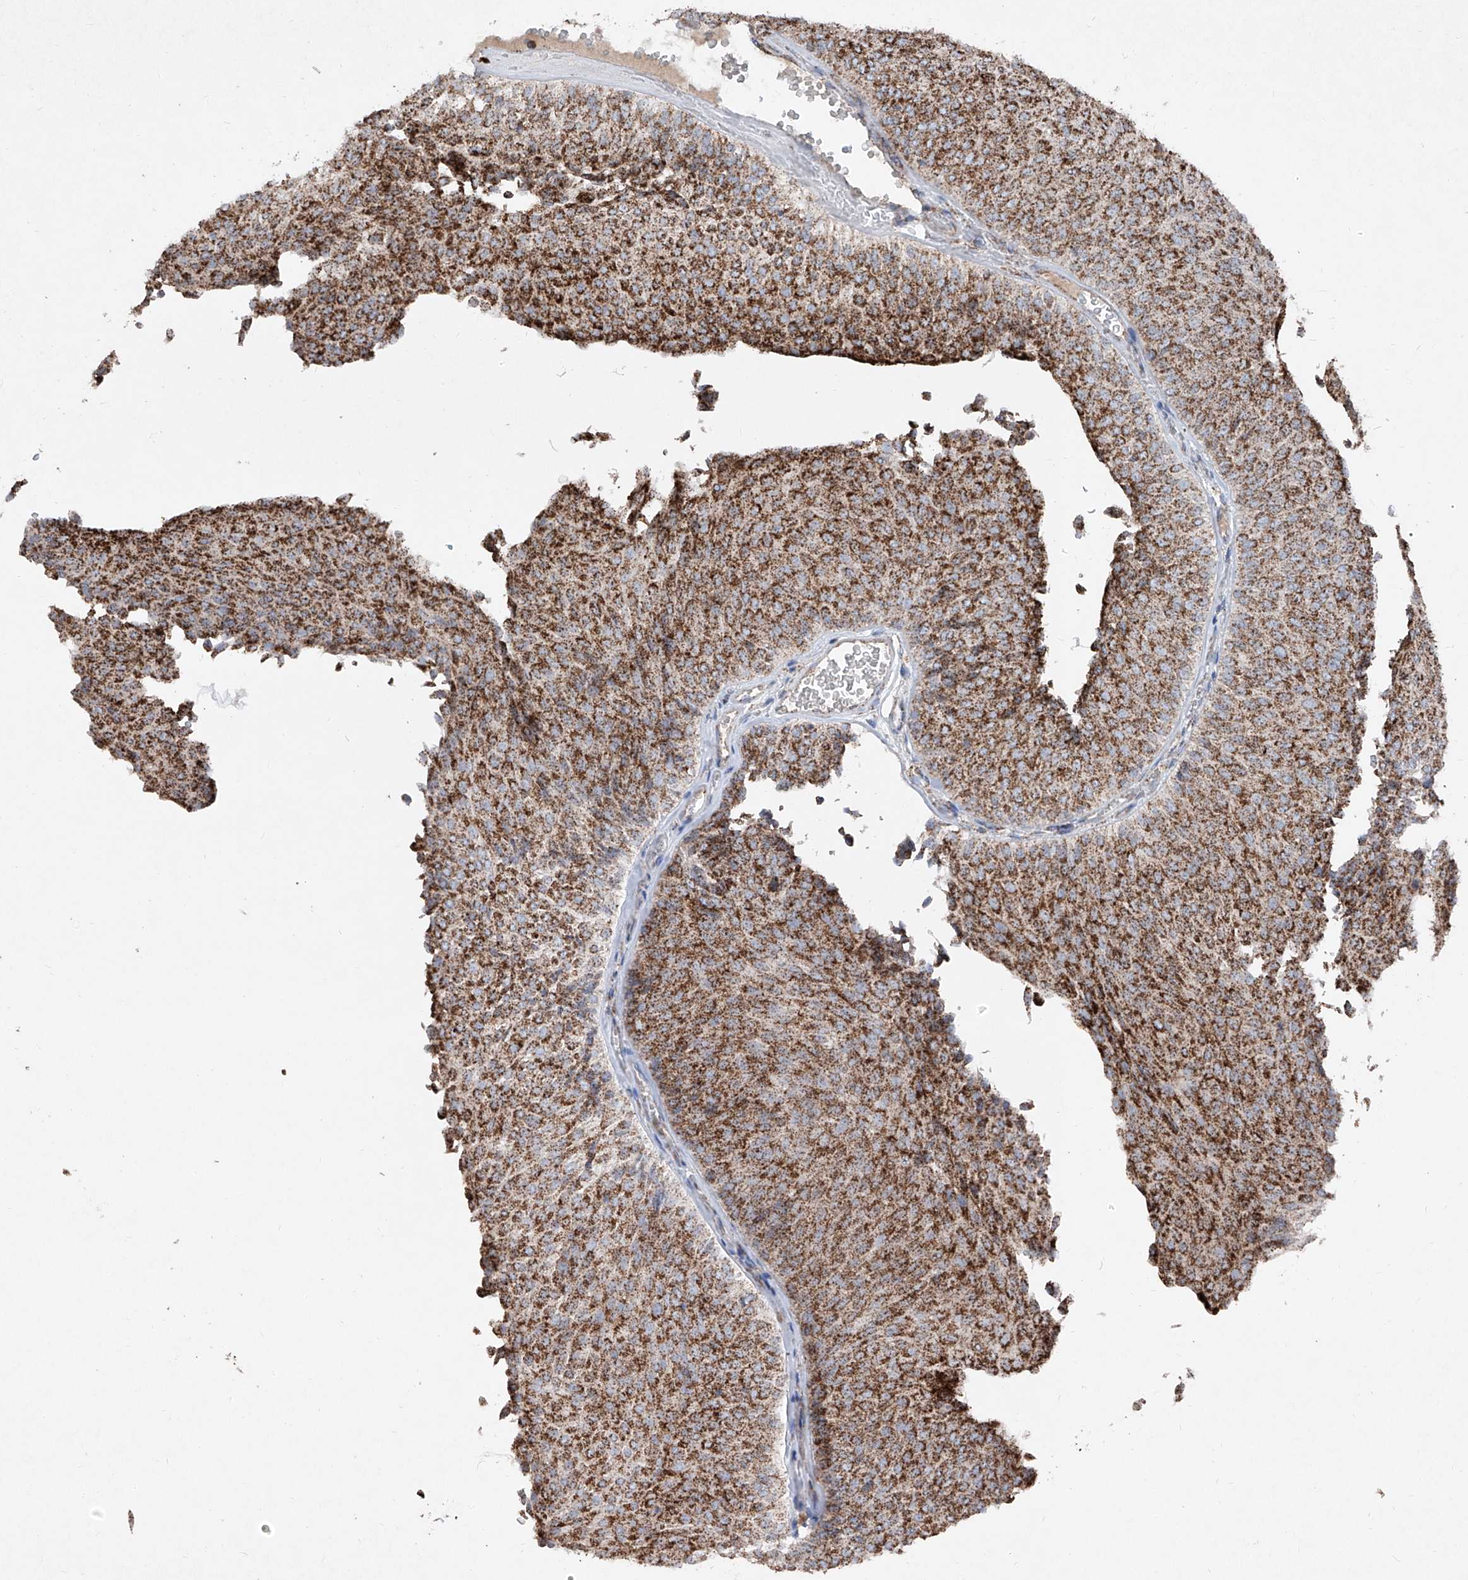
{"staining": {"intensity": "strong", "quantity": ">75%", "location": "cytoplasmic/membranous"}, "tissue": "urothelial cancer", "cell_type": "Tumor cells", "image_type": "cancer", "snomed": [{"axis": "morphology", "description": "Urothelial carcinoma, Low grade"}, {"axis": "topography", "description": "Urinary bladder"}], "caption": "Brown immunohistochemical staining in human low-grade urothelial carcinoma demonstrates strong cytoplasmic/membranous staining in about >75% of tumor cells.", "gene": "ABCD3", "patient": {"sex": "male", "age": 78}}